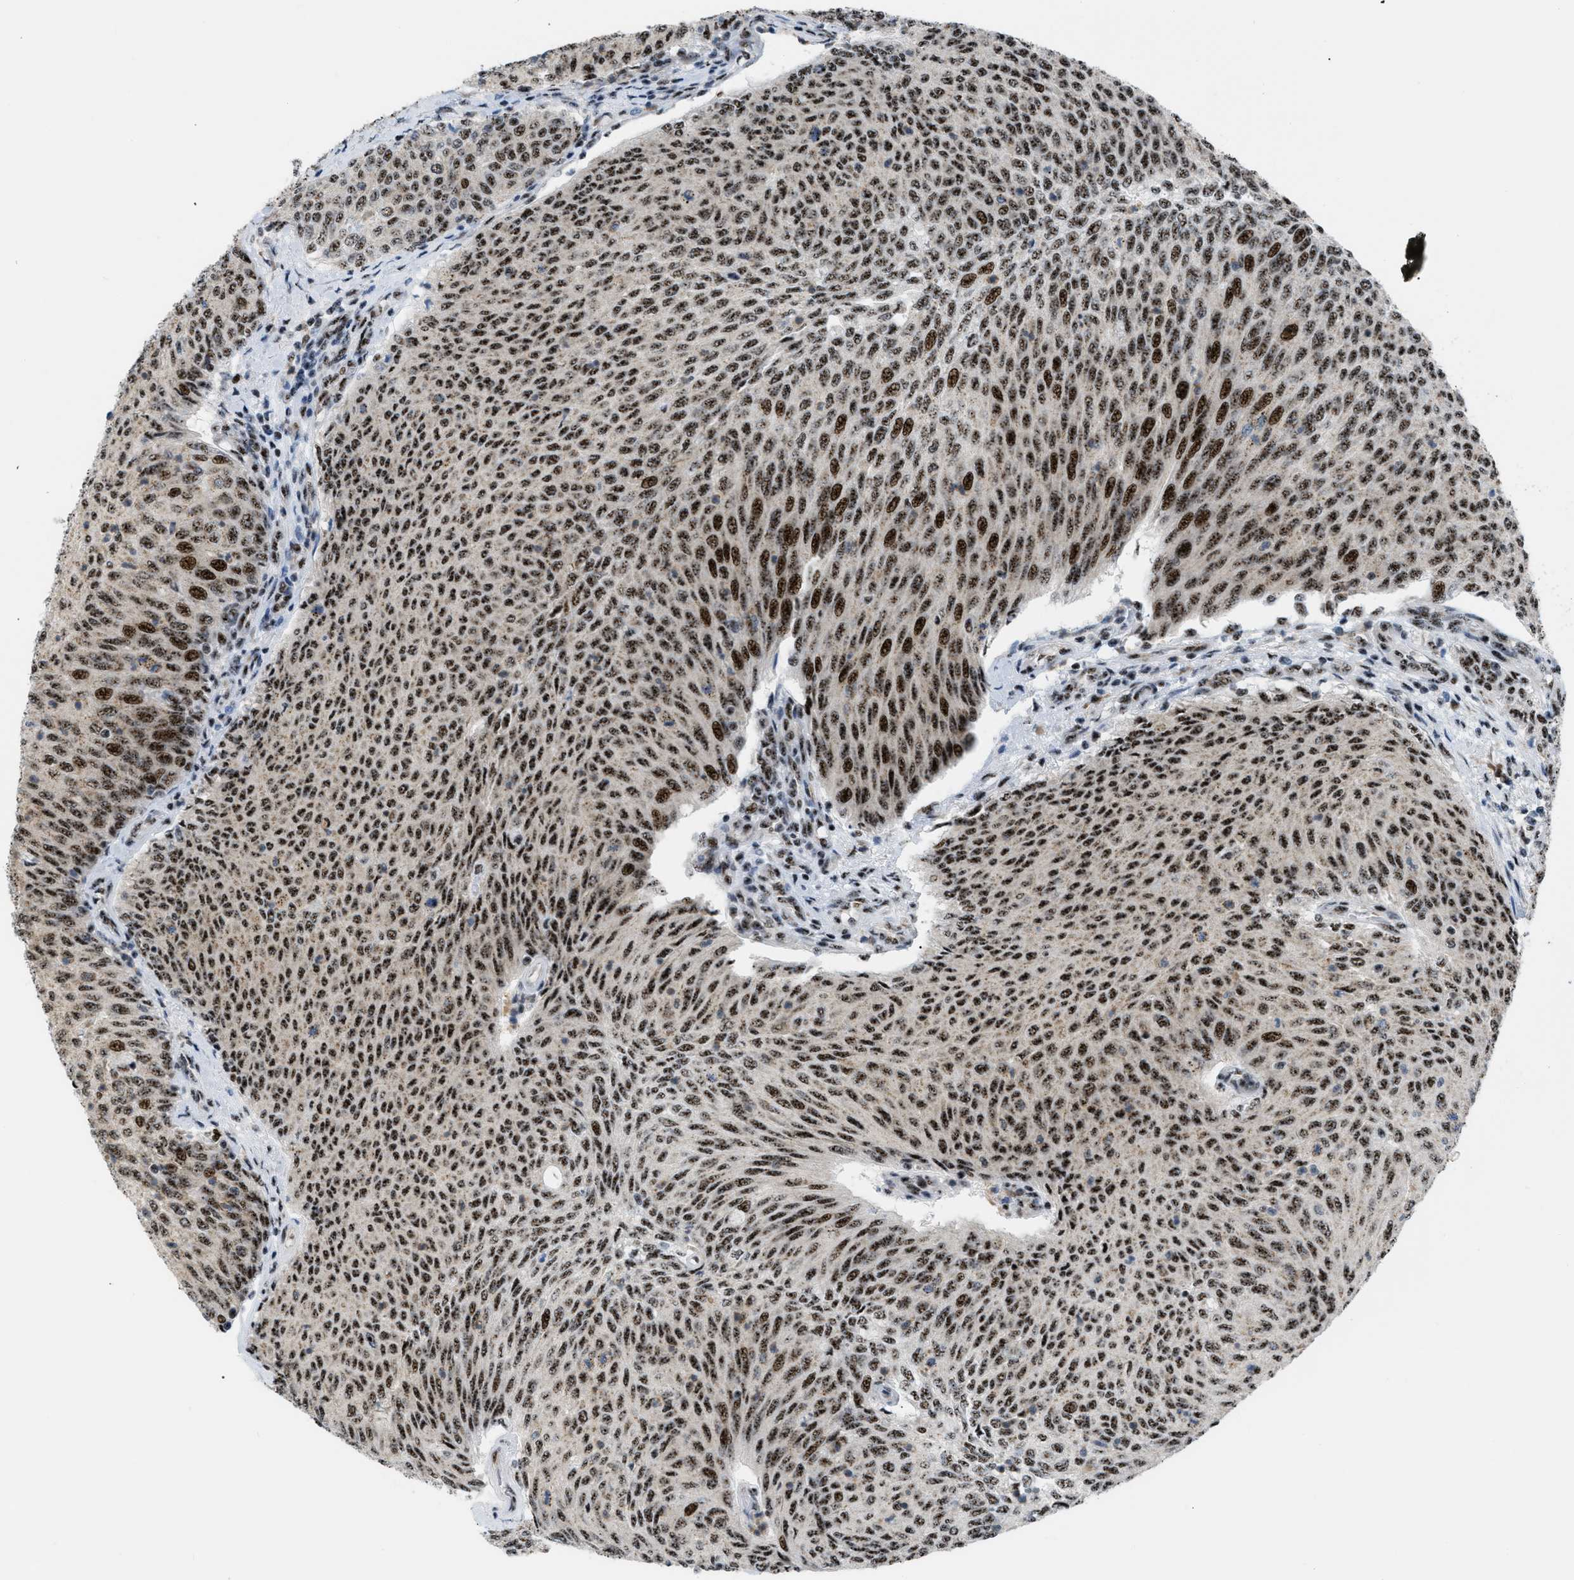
{"staining": {"intensity": "strong", "quantity": ">75%", "location": "nuclear"}, "tissue": "urothelial cancer", "cell_type": "Tumor cells", "image_type": "cancer", "snomed": [{"axis": "morphology", "description": "Urothelial carcinoma, Low grade"}, {"axis": "topography", "description": "Urinary bladder"}], "caption": "Immunohistochemistry (DAB (3,3'-diaminobenzidine)) staining of human urothelial cancer shows strong nuclear protein staining in about >75% of tumor cells.", "gene": "CDR2", "patient": {"sex": "female", "age": 79}}